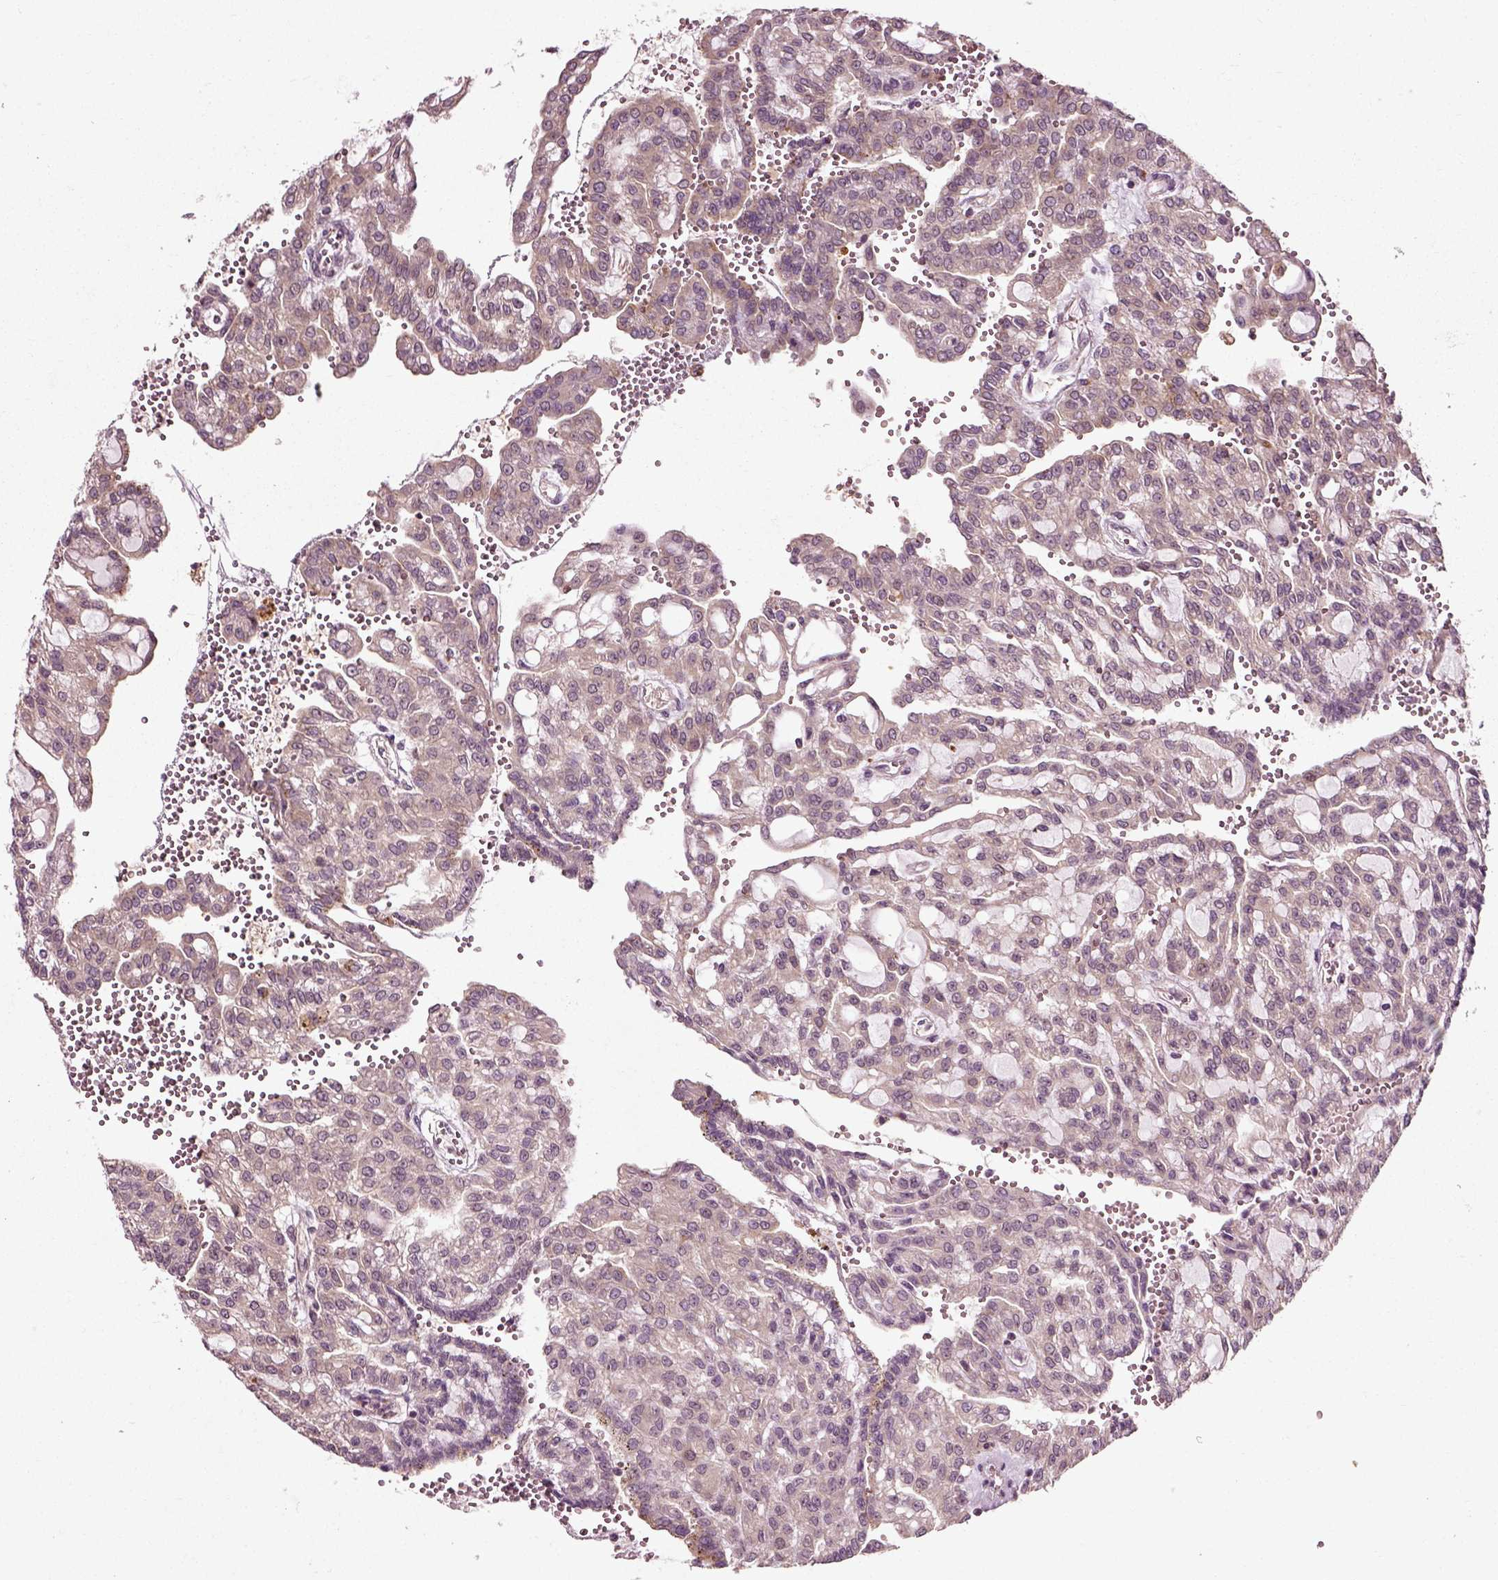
{"staining": {"intensity": "weak", "quantity": "<25%", "location": "cytoplasmic/membranous"}, "tissue": "renal cancer", "cell_type": "Tumor cells", "image_type": "cancer", "snomed": [{"axis": "morphology", "description": "Adenocarcinoma, NOS"}, {"axis": "topography", "description": "Kidney"}], "caption": "Immunohistochemistry micrograph of human renal cancer (adenocarcinoma) stained for a protein (brown), which exhibits no expression in tumor cells.", "gene": "PLCD3", "patient": {"sex": "male", "age": 63}}